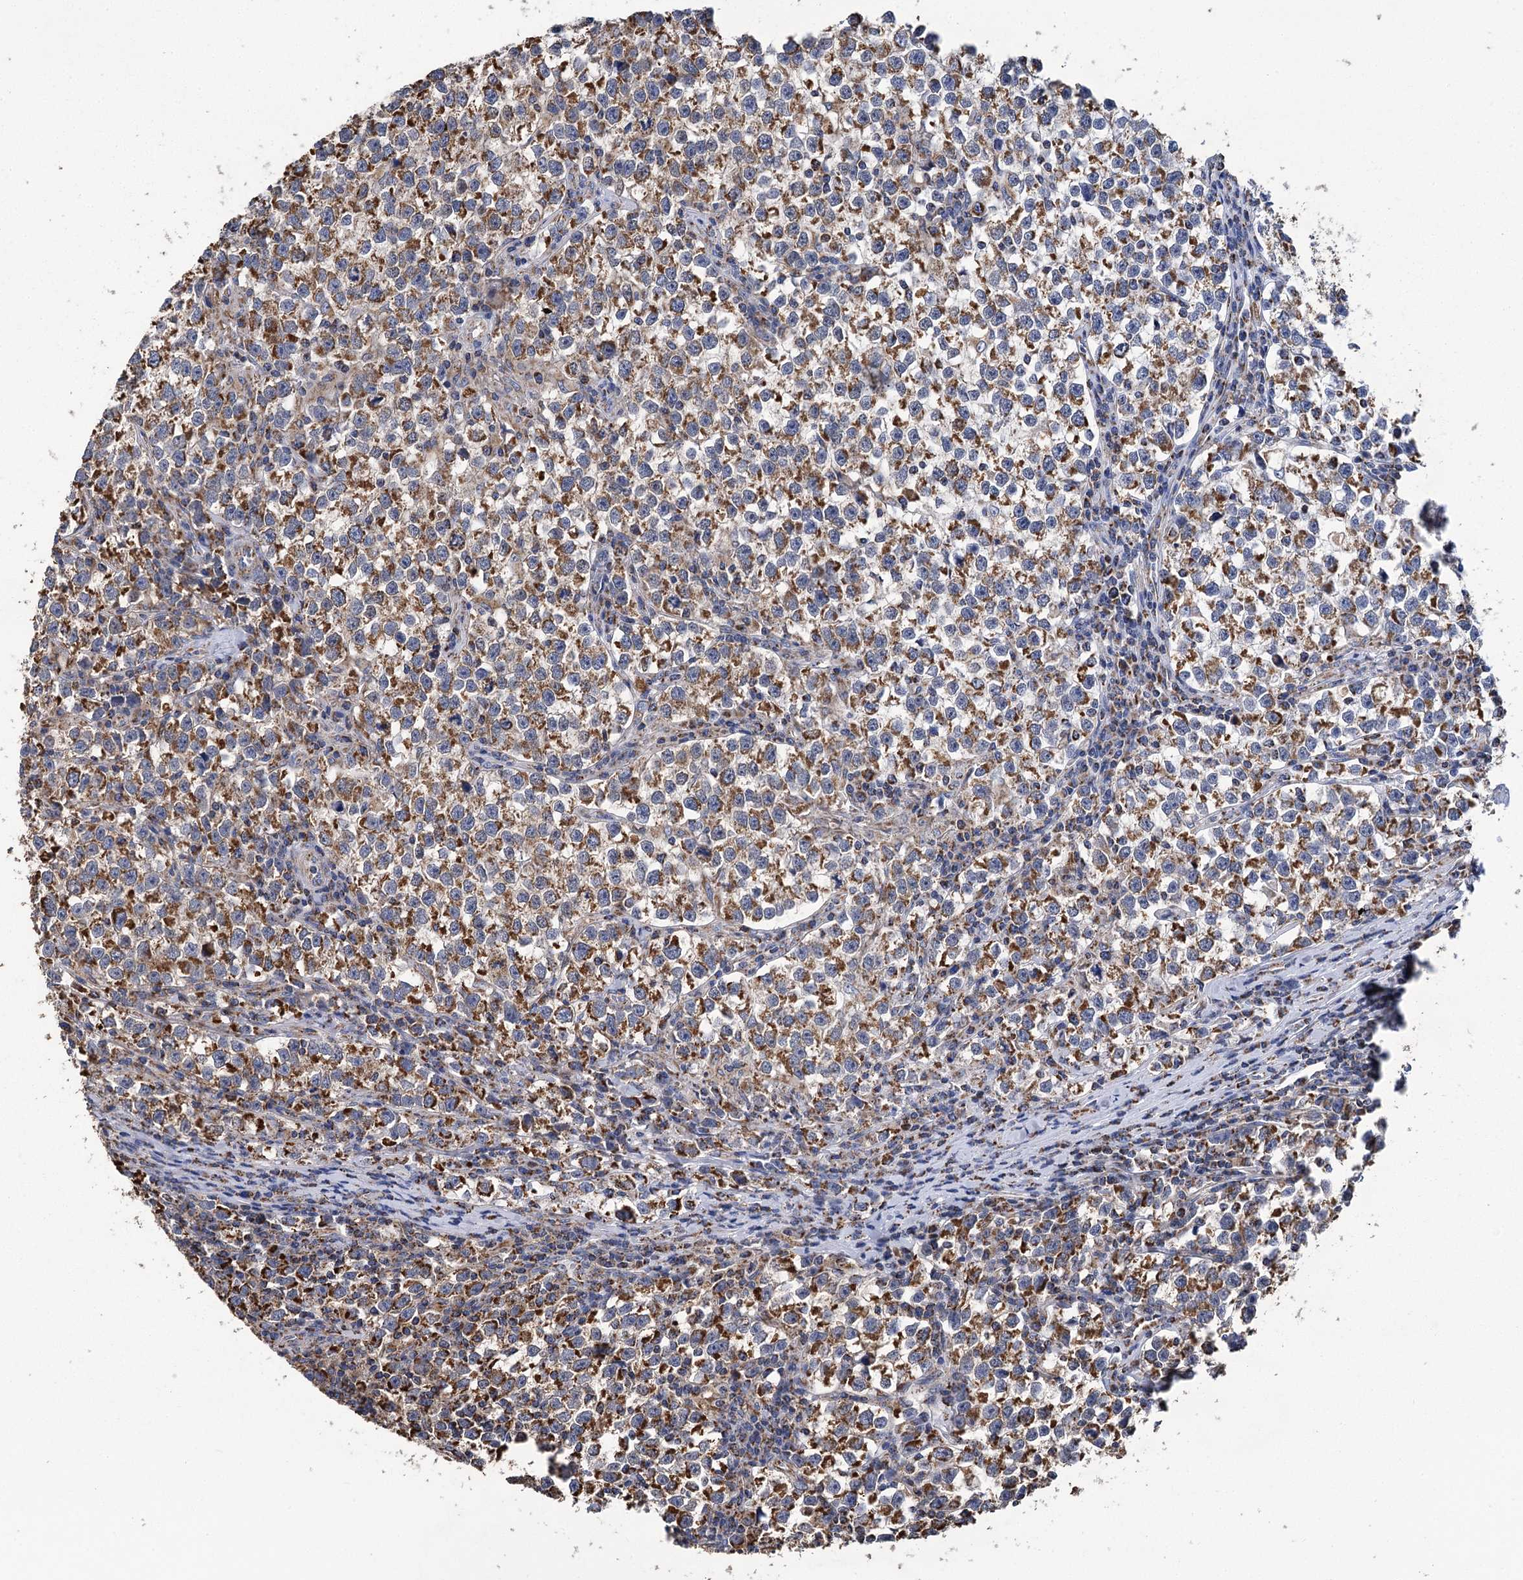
{"staining": {"intensity": "moderate", "quantity": ">75%", "location": "cytoplasmic/membranous"}, "tissue": "testis cancer", "cell_type": "Tumor cells", "image_type": "cancer", "snomed": [{"axis": "morphology", "description": "Normal tissue, NOS"}, {"axis": "morphology", "description": "Seminoma, NOS"}, {"axis": "topography", "description": "Testis"}], "caption": "The immunohistochemical stain labels moderate cytoplasmic/membranous positivity in tumor cells of testis seminoma tissue.", "gene": "CCDC73", "patient": {"sex": "male", "age": 43}}